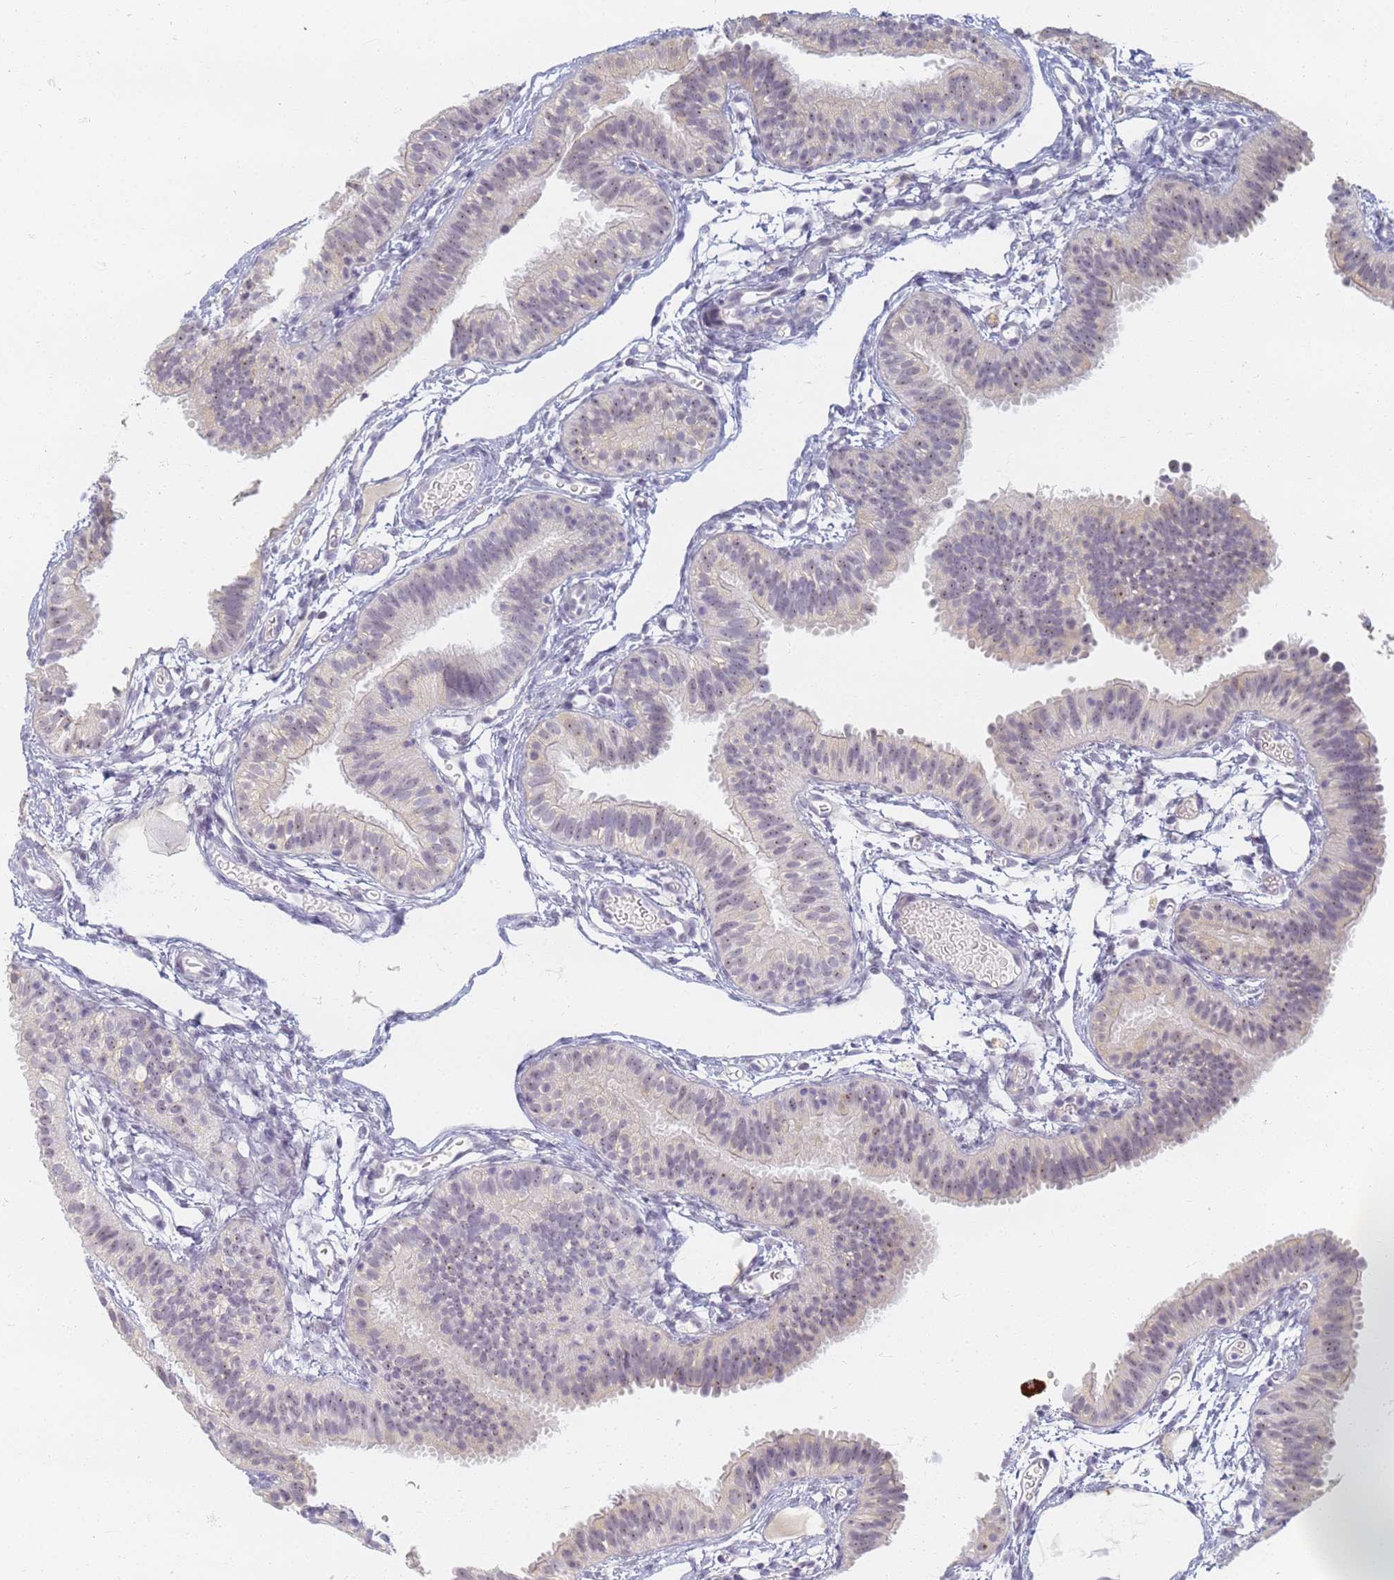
{"staining": {"intensity": "weak", "quantity": "<25%", "location": "nuclear"}, "tissue": "fallopian tube", "cell_type": "Glandular cells", "image_type": "normal", "snomed": [{"axis": "morphology", "description": "Normal tissue, NOS"}, {"axis": "topography", "description": "Fallopian tube"}], "caption": "This is an immunohistochemistry (IHC) micrograph of normal human fallopian tube. There is no expression in glandular cells.", "gene": "SLC38A9", "patient": {"sex": "female", "age": 35}}